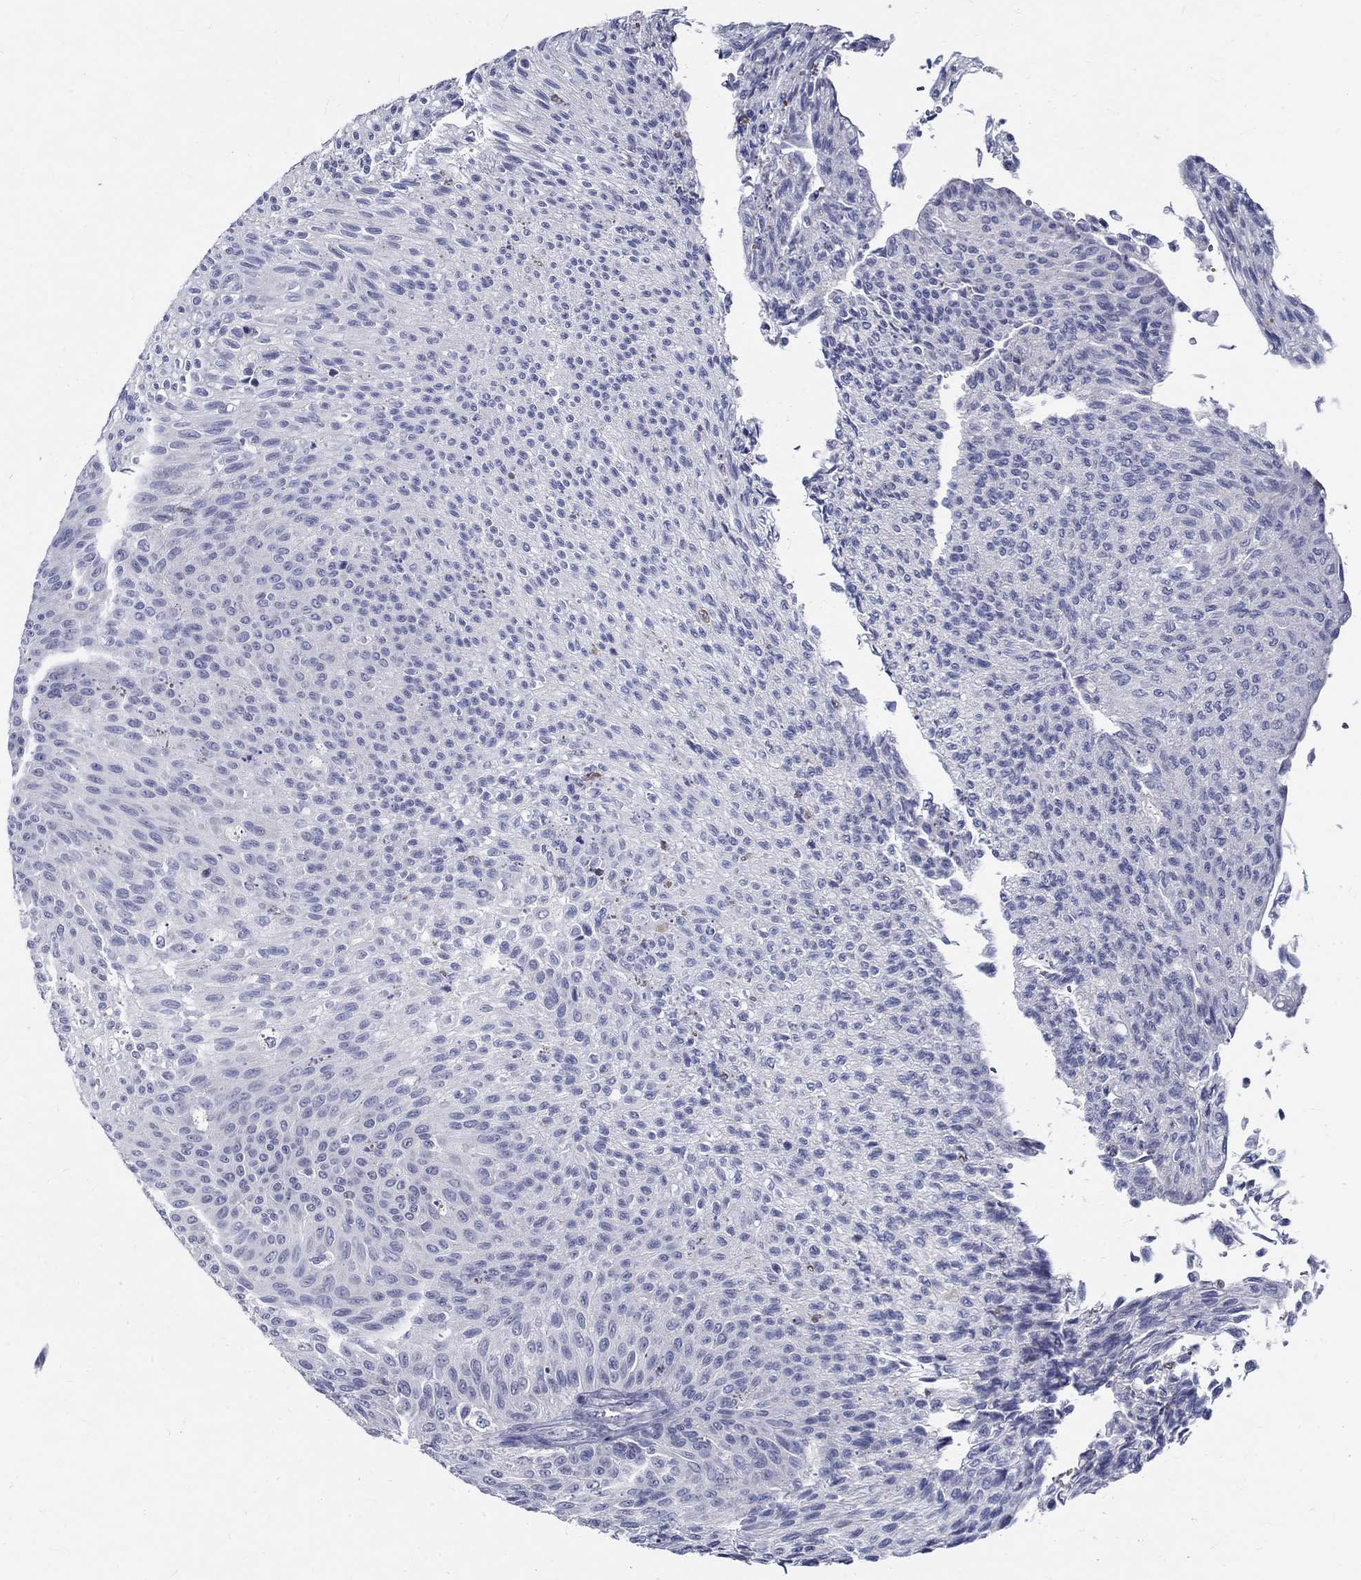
{"staining": {"intensity": "negative", "quantity": "none", "location": "none"}, "tissue": "urothelial cancer", "cell_type": "Tumor cells", "image_type": "cancer", "snomed": [{"axis": "morphology", "description": "Urothelial carcinoma, Low grade"}, {"axis": "topography", "description": "Ureter, NOS"}, {"axis": "topography", "description": "Urinary bladder"}], "caption": "Urothelial cancer was stained to show a protein in brown. There is no significant positivity in tumor cells.", "gene": "CETN1", "patient": {"sex": "male", "age": 78}}